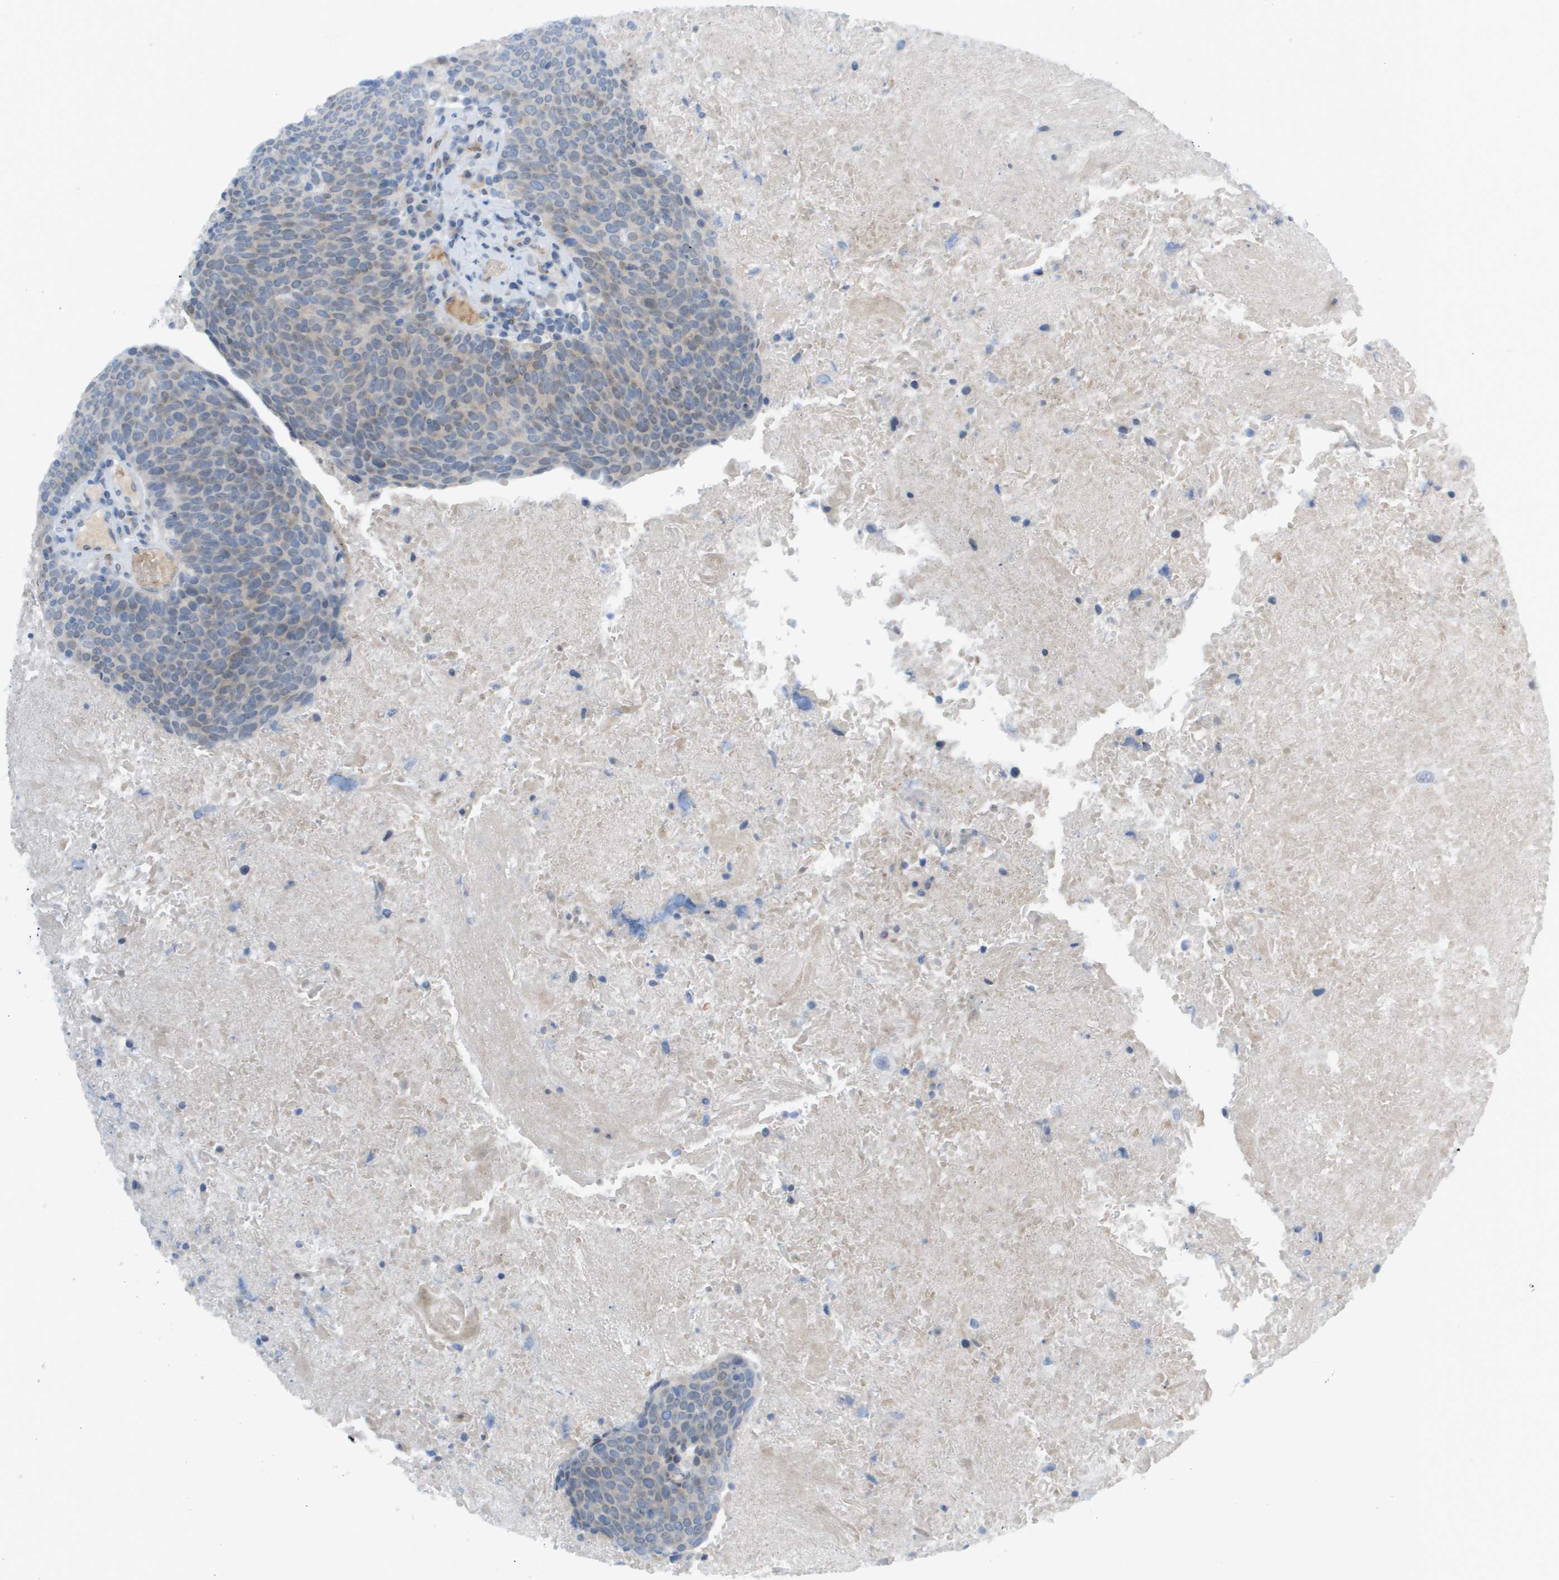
{"staining": {"intensity": "moderate", "quantity": "<25%", "location": "nuclear"}, "tissue": "head and neck cancer", "cell_type": "Tumor cells", "image_type": "cancer", "snomed": [{"axis": "morphology", "description": "Squamous cell carcinoma, NOS"}, {"axis": "morphology", "description": "Squamous cell carcinoma, metastatic, NOS"}, {"axis": "topography", "description": "Lymph node"}, {"axis": "topography", "description": "Head-Neck"}], "caption": "The histopathology image displays staining of head and neck cancer (squamous cell carcinoma), revealing moderate nuclear protein positivity (brown color) within tumor cells.", "gene": "CACNB4", "patient": {"sex": "male", "age": 62}}